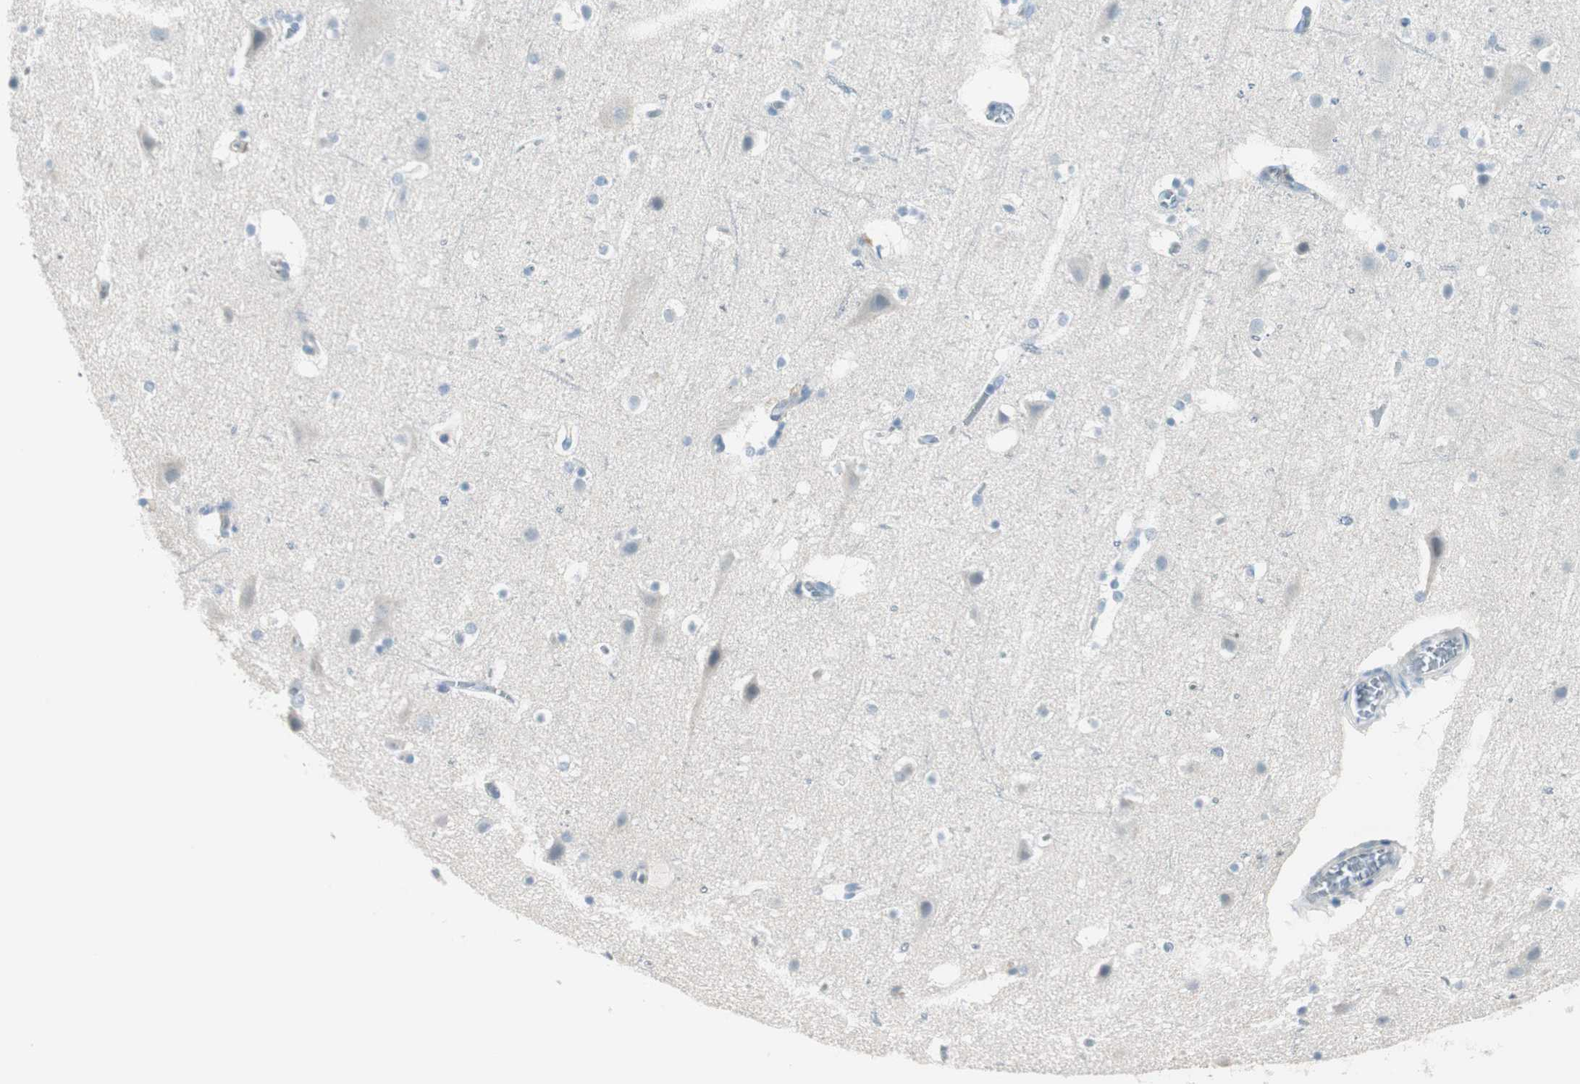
{"staining": {"intensity": "negative", "quantity": "none", "location": "none"}, "tissue": "cerebral cortex", "cell_type": "Endothelial cells", "image_type": "normal", "snomed": [{"axis": "morphology", "description": "Normal tissue, NOS"}, {"axis": "topography", "description": "Cerebral cortex"}], "caption": "DAB immunohistochemical staining of unremarkable human cerebral cortex exhibits no significant staining in endothelial cells.", "gene": "ITLN2", "patient": {"sex": "male", "age": 45}}